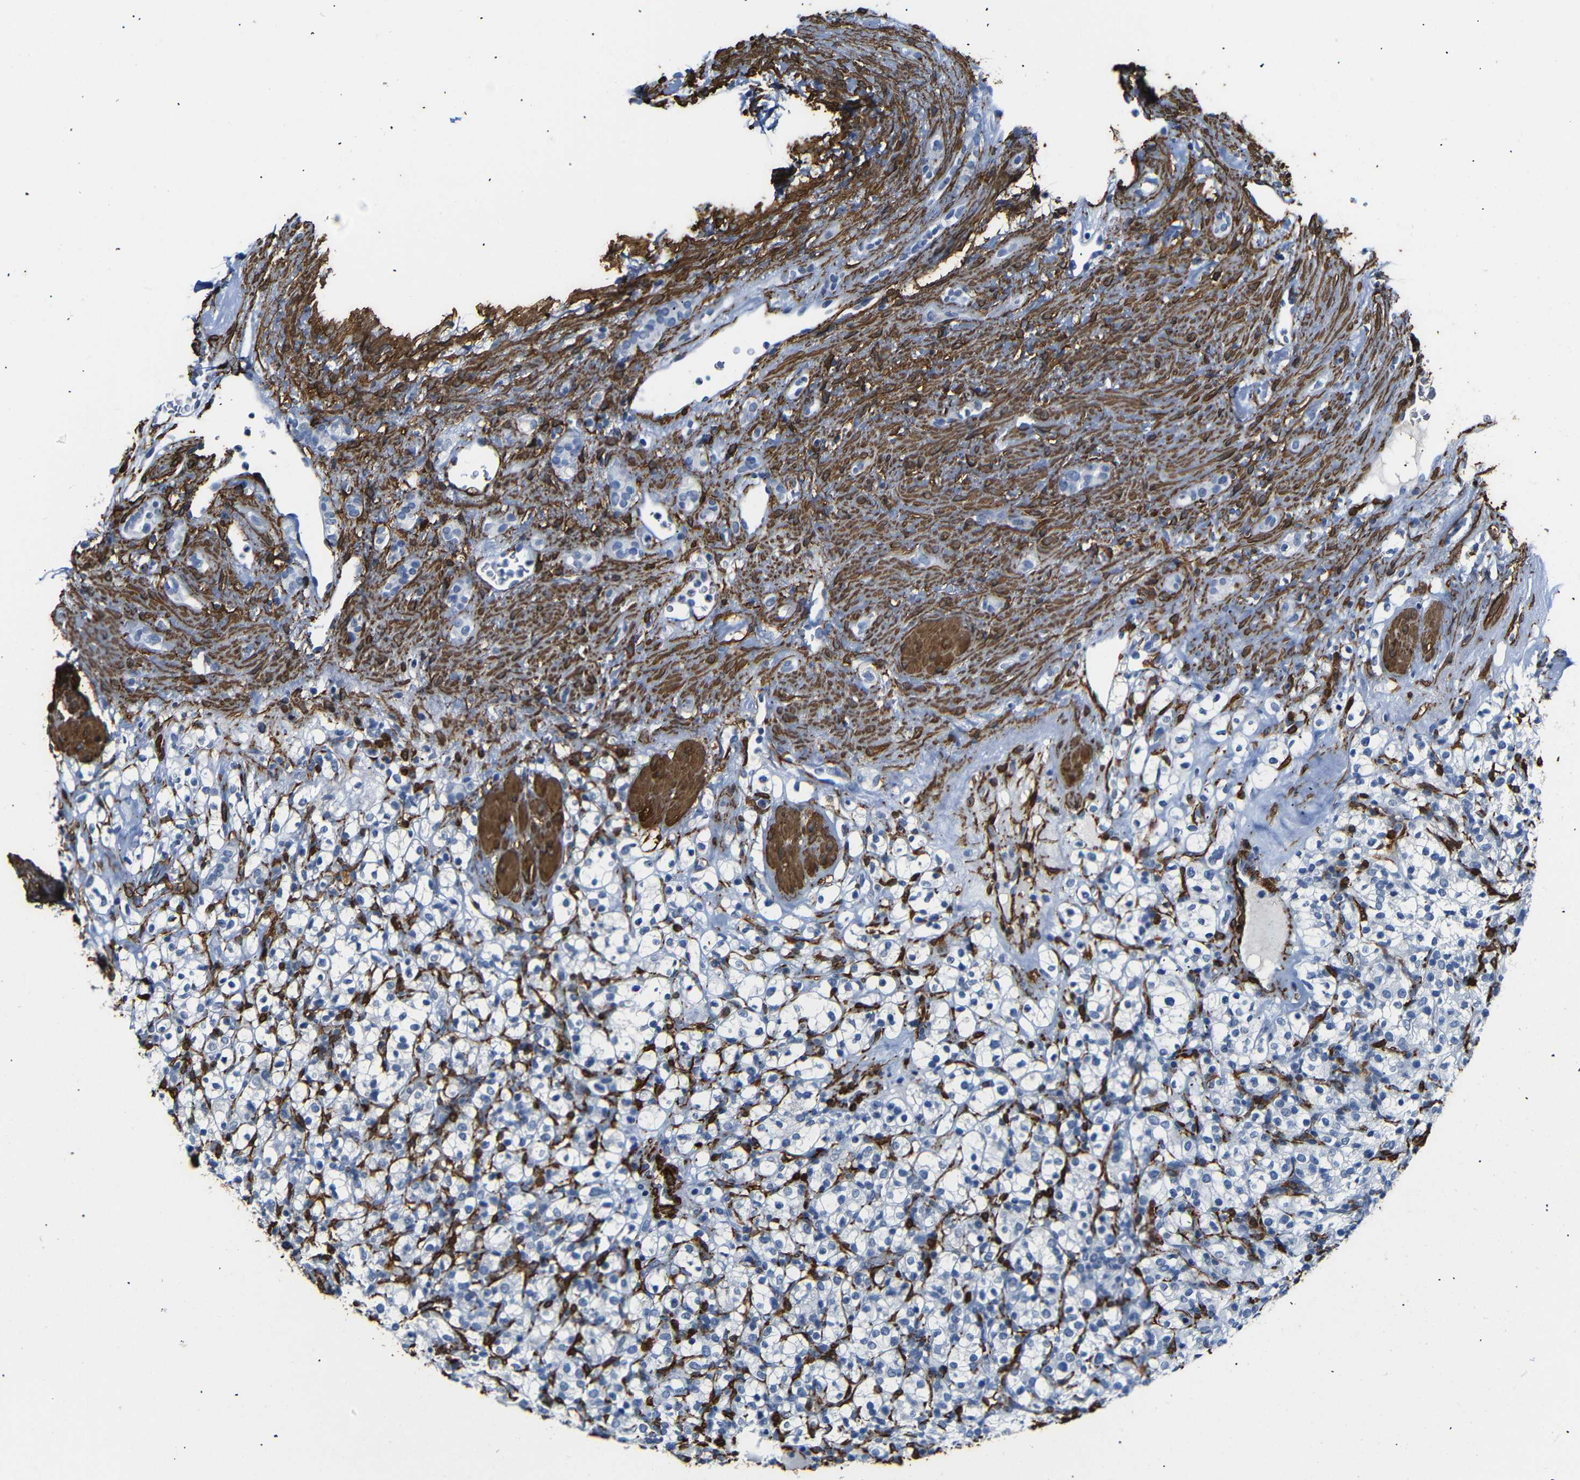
{"staining": {"intensity": "negative", "quantity": "none", "location": "none"}, "tissue": "renal cancer", "cell_type": "Tumor cells", "image_type": "cancer", "snomed": [{"axis": "morphology", "description": "Normal tissue, NOS"}, {"axis": "morphology", "description": "Adenocarcinoma, NOS"}, {"axis": "topography", "description": "Kidney"}], "caption": "An immunohistochemistry (IHC) micrograph of renal cancer is shown. There is no staining in tumor cells of renal cancer.", "gene": "ACTA2", "patient": {"sex": "female", "age": 72}}